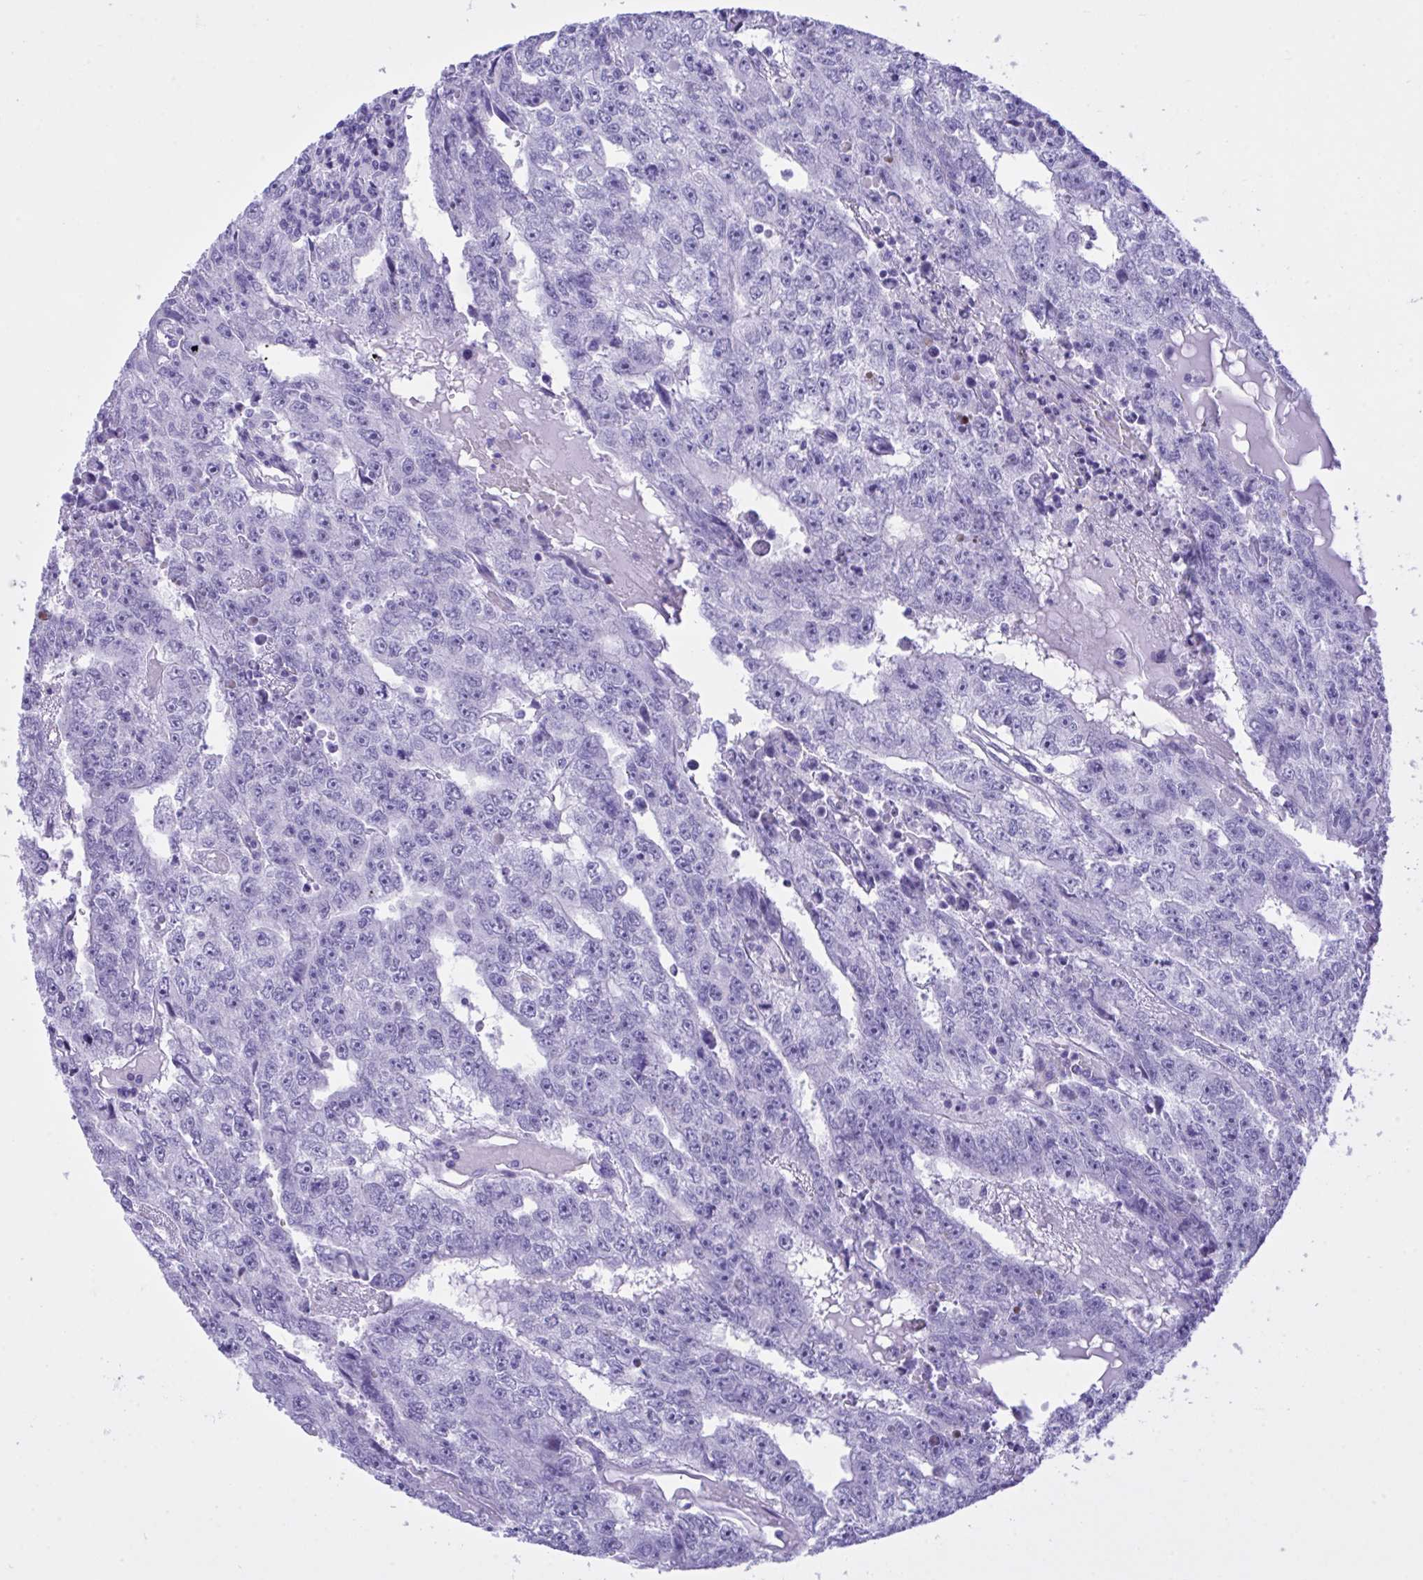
{"staining": {"intensity": "negative", "quantity": "none", "location": "none"}, "tissue": "testis cancer", "cell_type": "Tumor cells", "image_type": "cancer", "snomed": [{"axis": "morphology", "description": "Carcinoma, Embryonal, NOS"}, {"axis": "topography", "description": "Testis"}], "caption": "This image is of embryonal carcinoma (testis) stained with immunohistochemistry to label a protein in brown with the nuclei are counter-stained blue. There is no positivity in tumor cells.", "gene": "BEX5", "patient": {"sex": "male", "age": 20}}